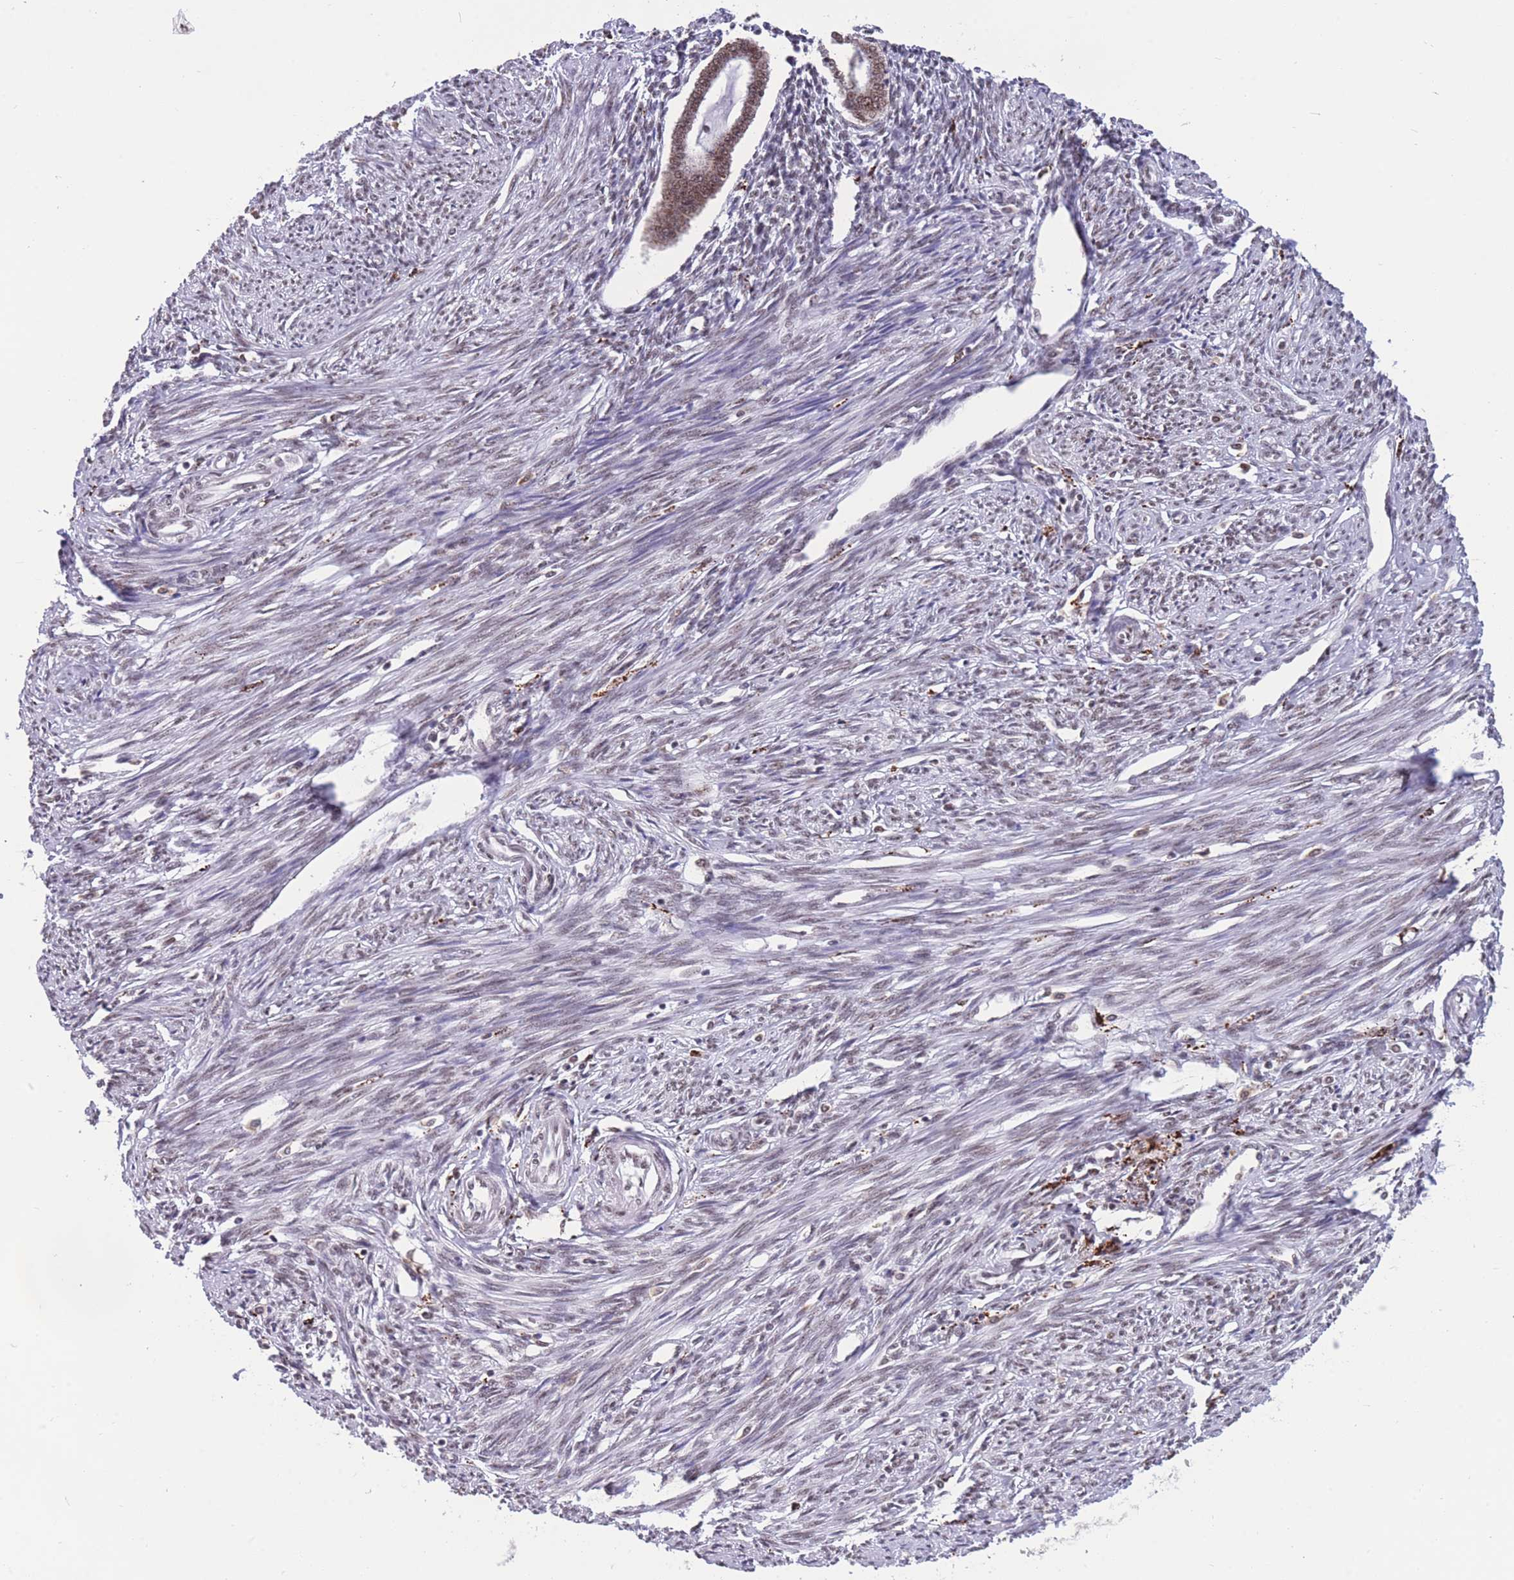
{"staining": {"intensity": "moderate", "quantity": ">75%", "location": "nuclear"}, "tissue": "endometrium", "cell_type": "Cells in endometrial stroma", "image_type": "normal", "snomed": [{"axis": "morphology", "description": "Normal tissue, NOS"}, {"axis": "topography", "description": "Endometrium"}], "caption": "Protein positivity by immunohistochemistry (IHC) exhibits moderate nuclear staining in about >75% of cells in endometrial stroma in unremarkable endometrium.", "gene": "PRPF19", "patient": {"sex": "female", "age": 56}}